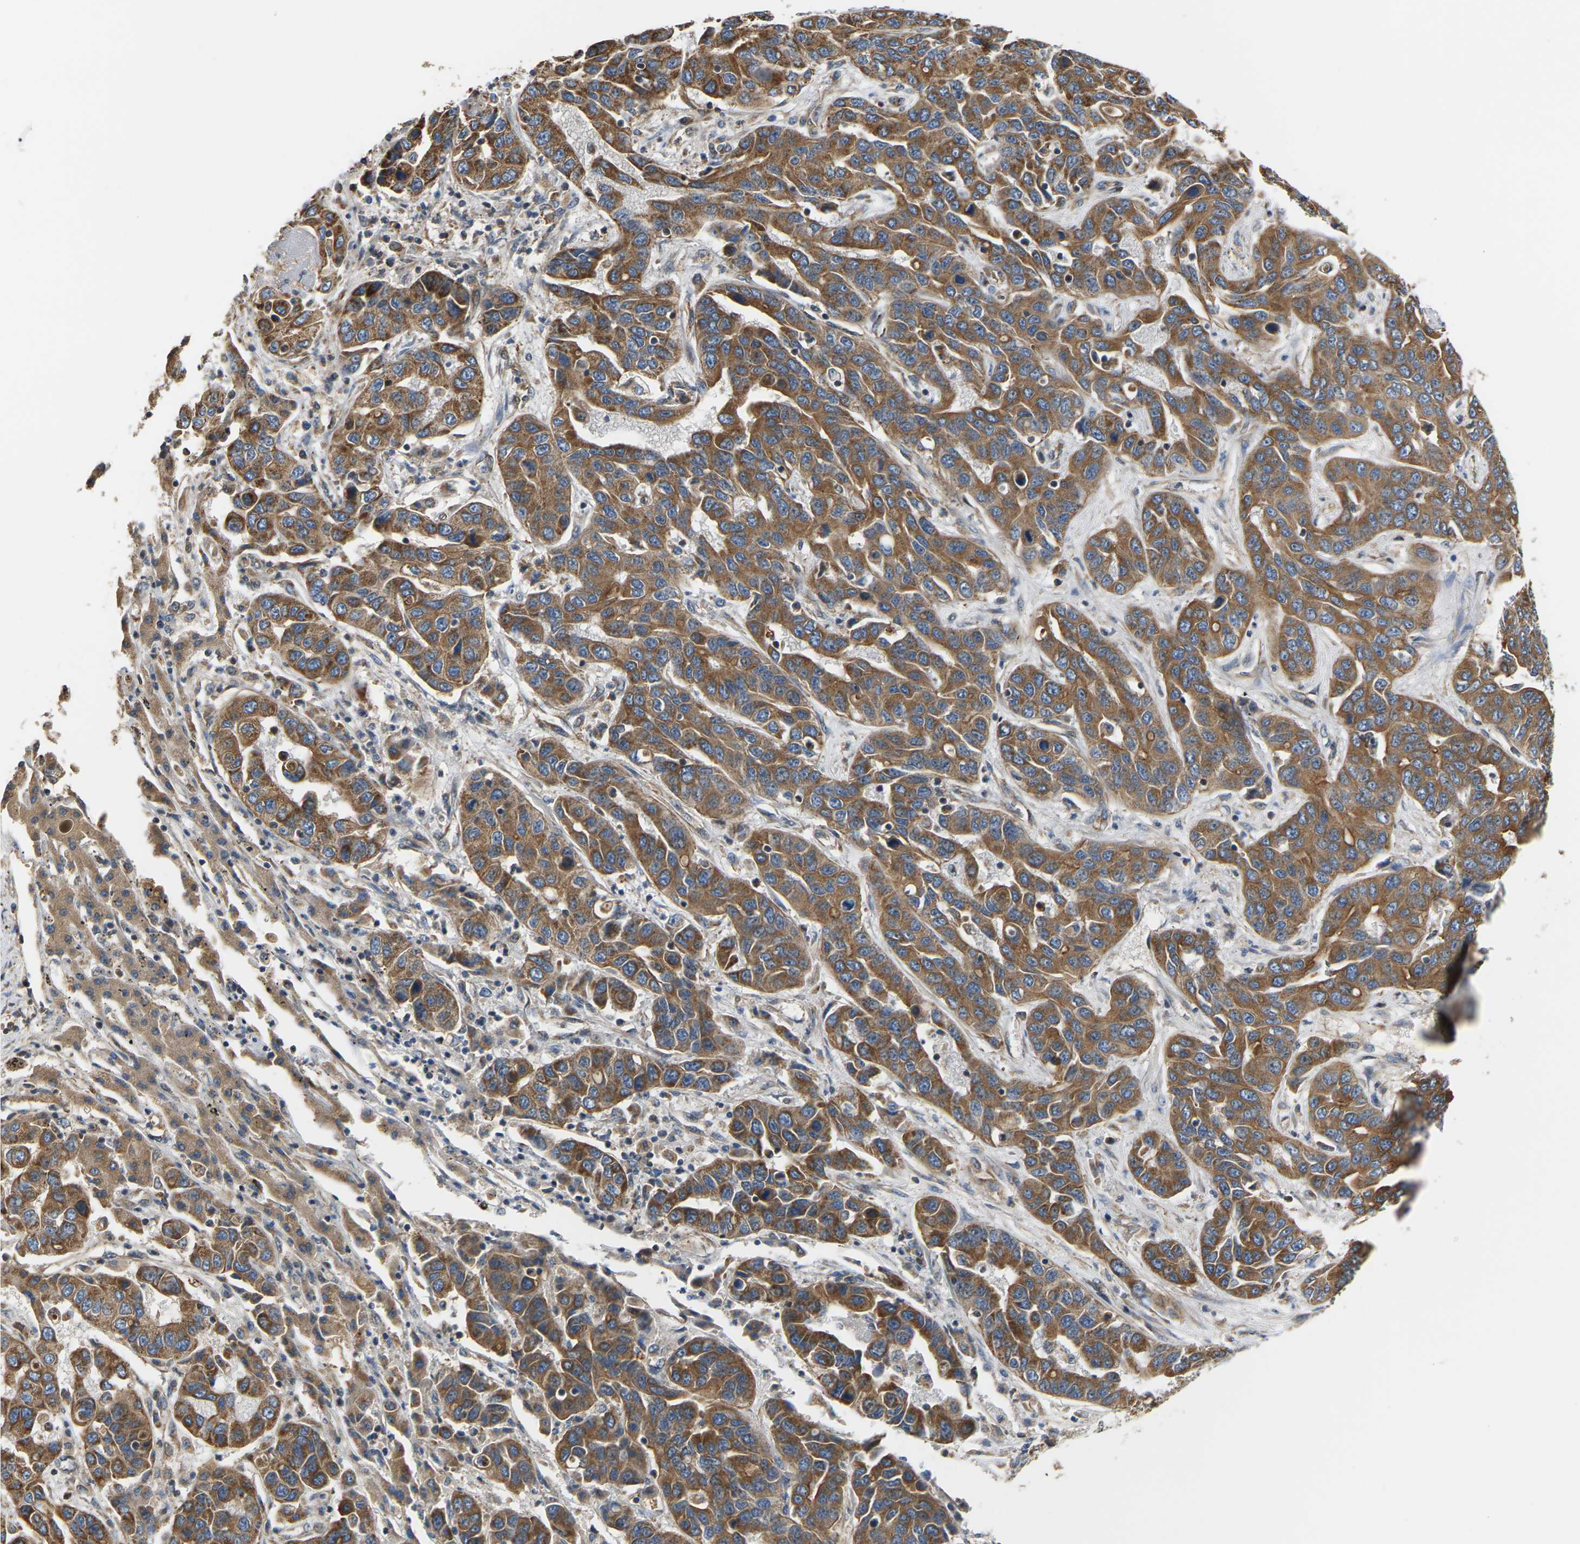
{"staining": {"intensity": "strong", "quantity": ">75%", "location": "cytoplasmic/membranous"}, "tissue": "liver cancer", "cell_type": "Tumor cells", "image_type": "cancer", "snomed": [{"axis": "morphology", "description": "Cholangiocarcinoma"}, {"axis": "topography", "description": "Liver"}], "caption": "The micrograph displays immunohistochemical staining of liver cancer. There is strong cytoplasmic/membranous staining is identified in about >75% of tumor cells.", "gene": "PCDHB4", "patient": {"sex": "female", "age": 52}}